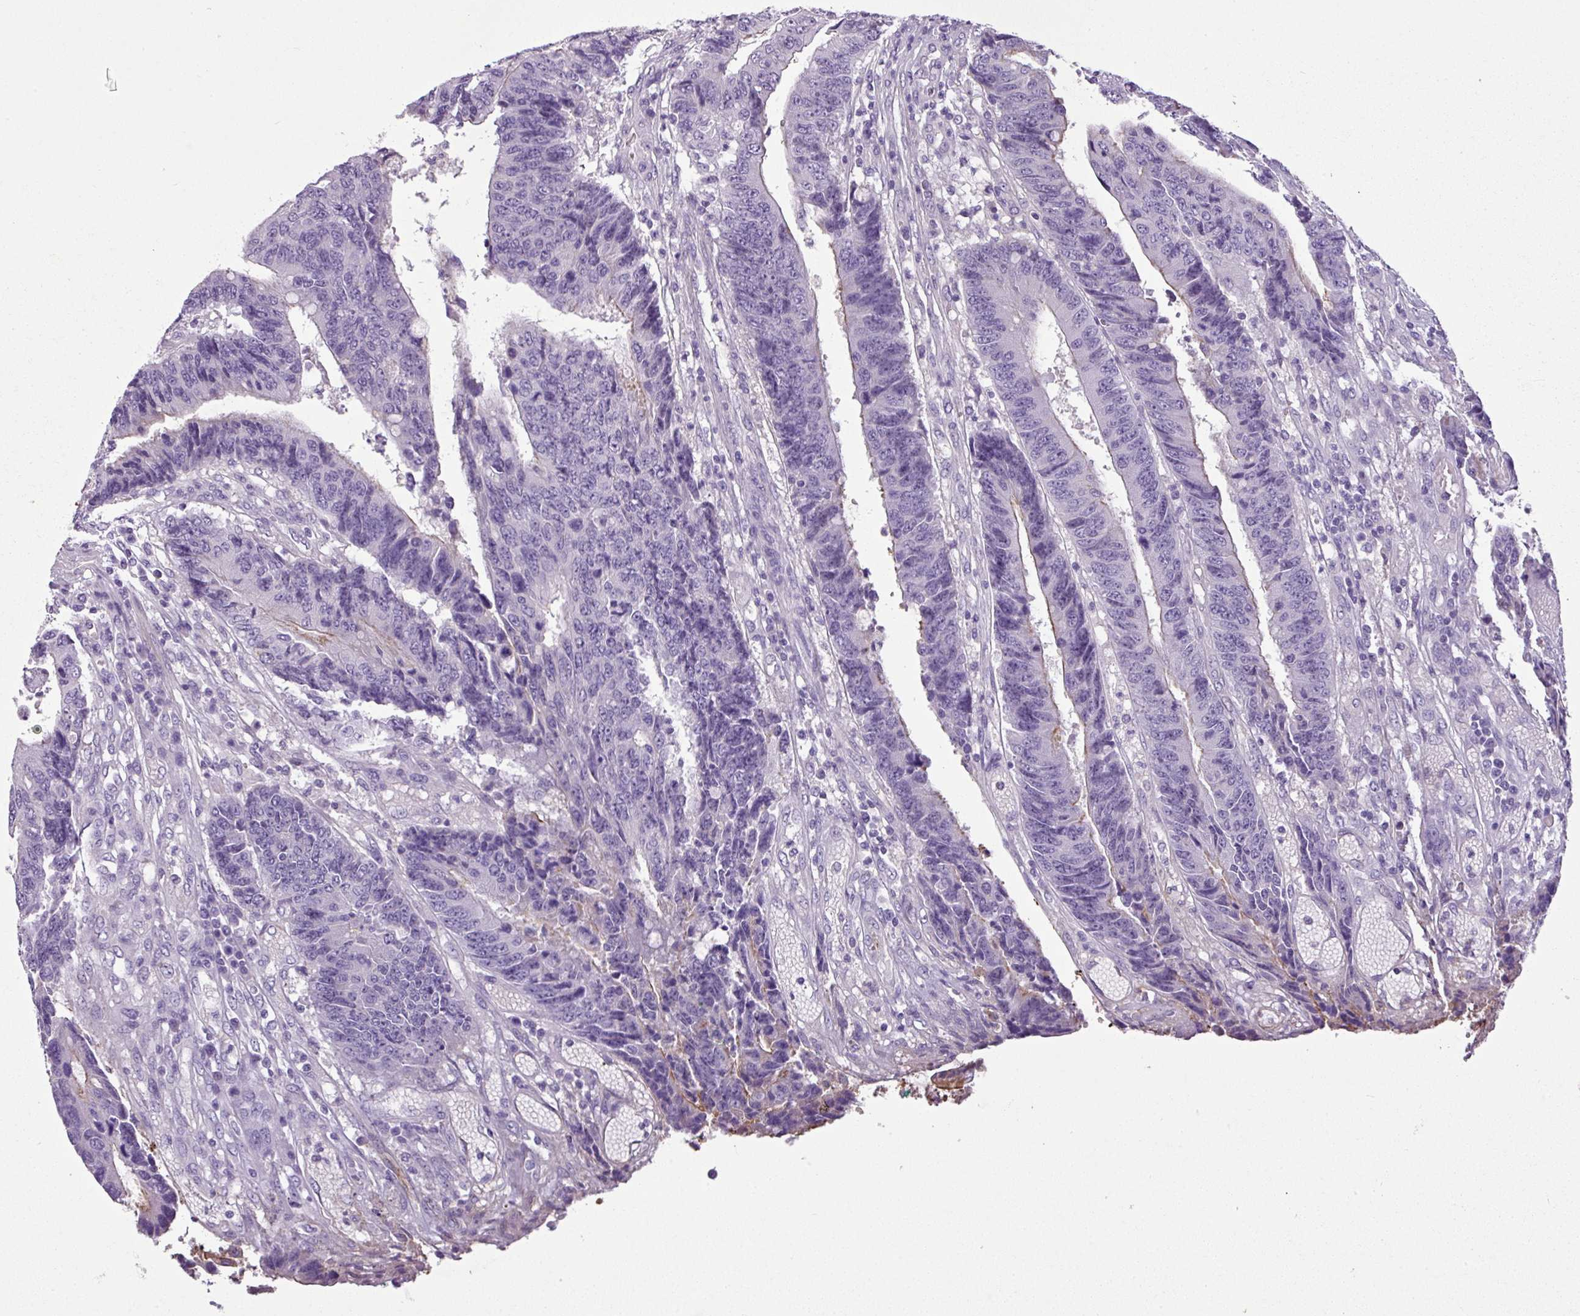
{"staining": {"intensity": "negative", "quantity": "none", "location": "none"}, "tissue": "colorectal cancer", "cell_type": "Tumor cells", "image_type": "cancer", "snomed": [{"axis": "morphology", "description": "Adenocarcinoma, NOS"}, {"axis": "topography", "description": "Rectum"}], "caption": "Image shows no protein positivity in tumor cells of colorectal adenocarcinoma tissue.", "gene": "TMEM178B", "patient": {"sex": "male", "age": 84}}